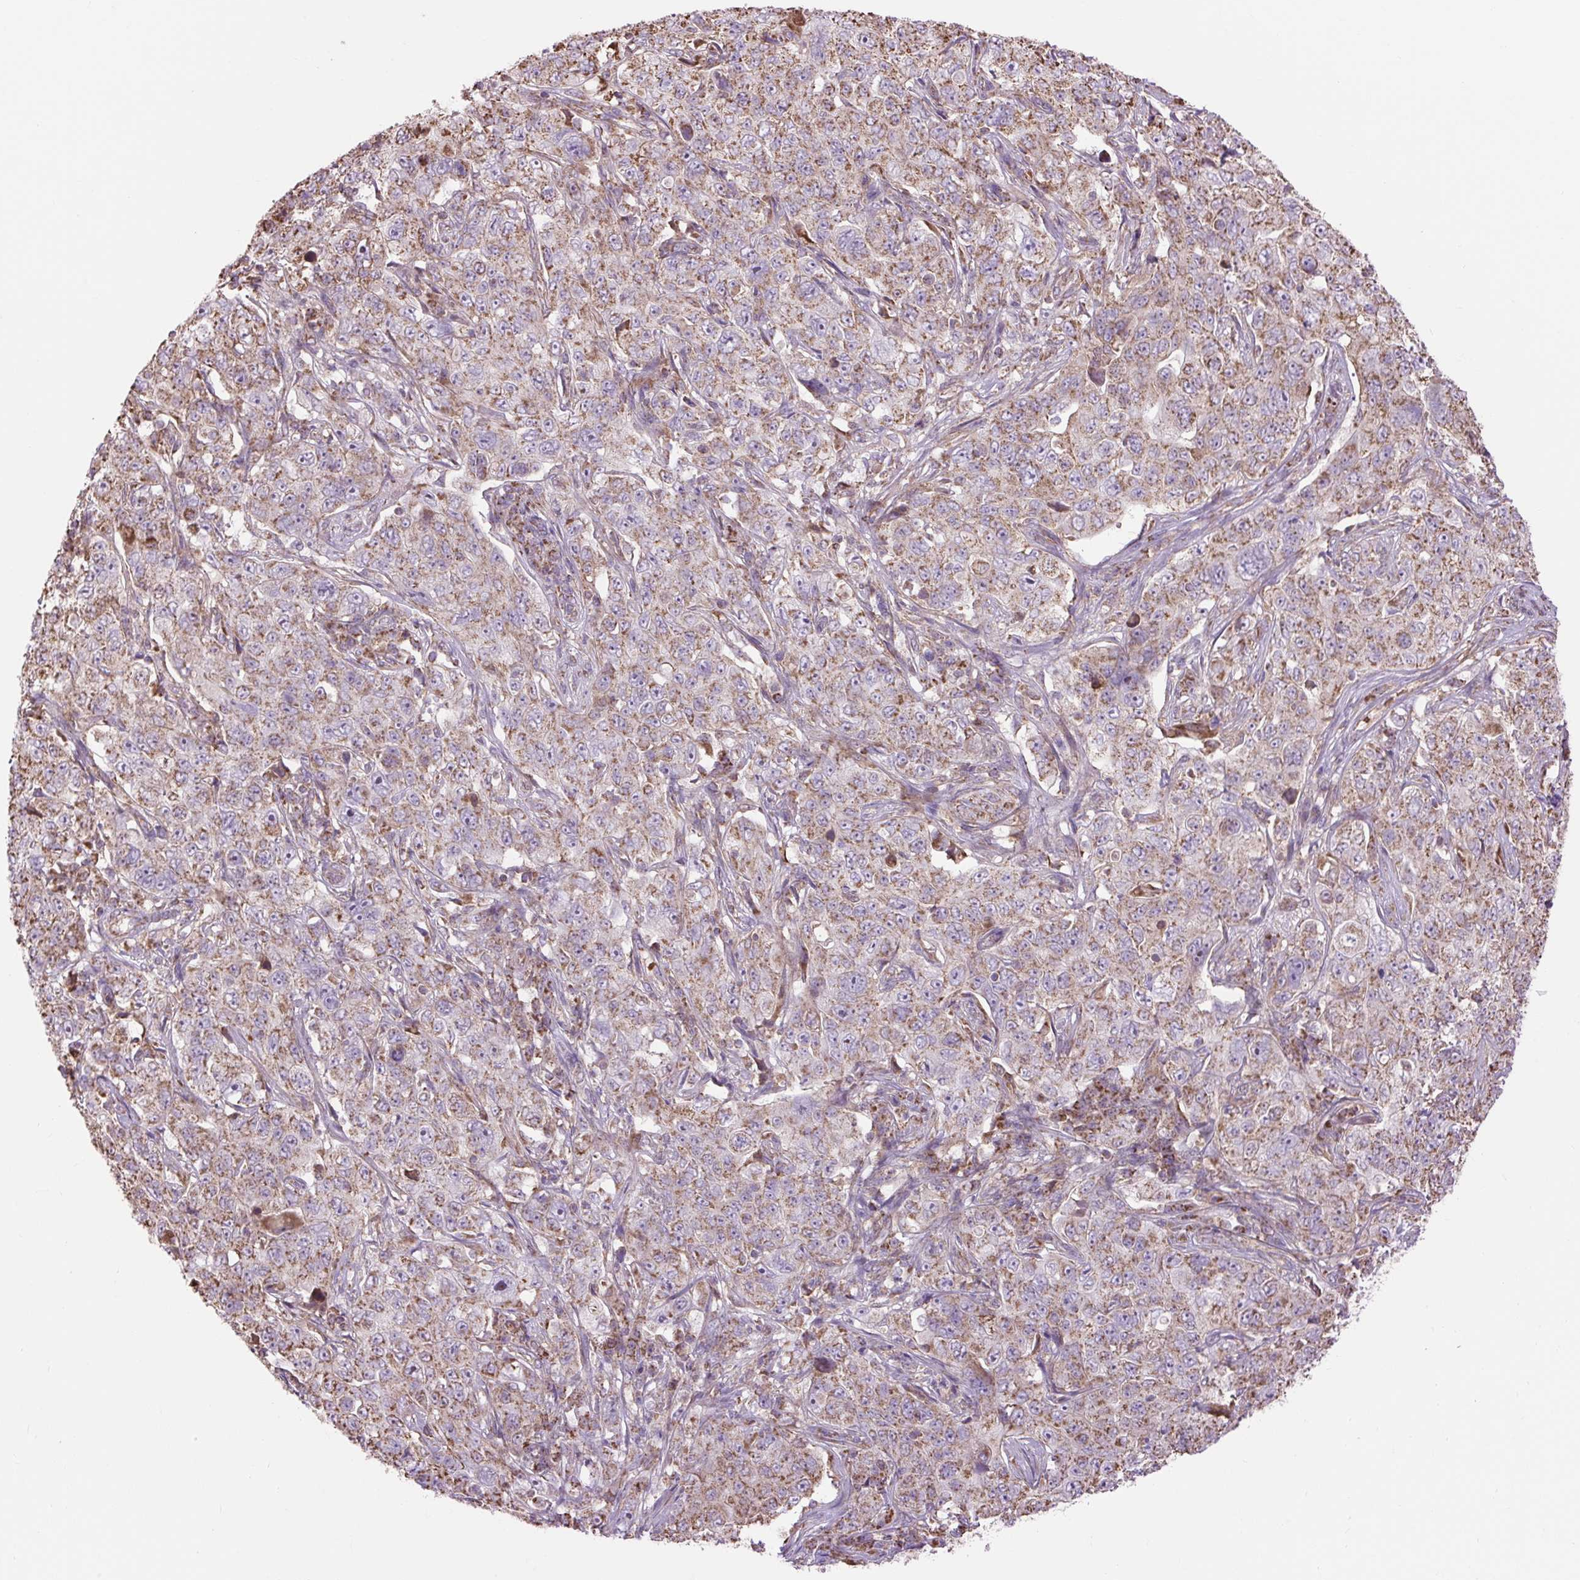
{"staining": {"intensity": "moderate", "quantity": ">75%", "location": "cytoplasmic/membranous"}, "tissue": "pancreatic cancer", "cell_type": "Tumor cells", "image_type": "cancer", "snomed": [{"axis": "morphology", "description": "Adenocarcinoma, NOS"}, {"axis": "topography", "description": "Pancreas"}], "caption": "Pancreatic cancer (adenocarcinoma) tissue displays moderate cytoplasmic/membranous positivity in approximately >75% of tumor cells", "gene": "PLCG1", "patient": {"sex": "male", "age": 68}}